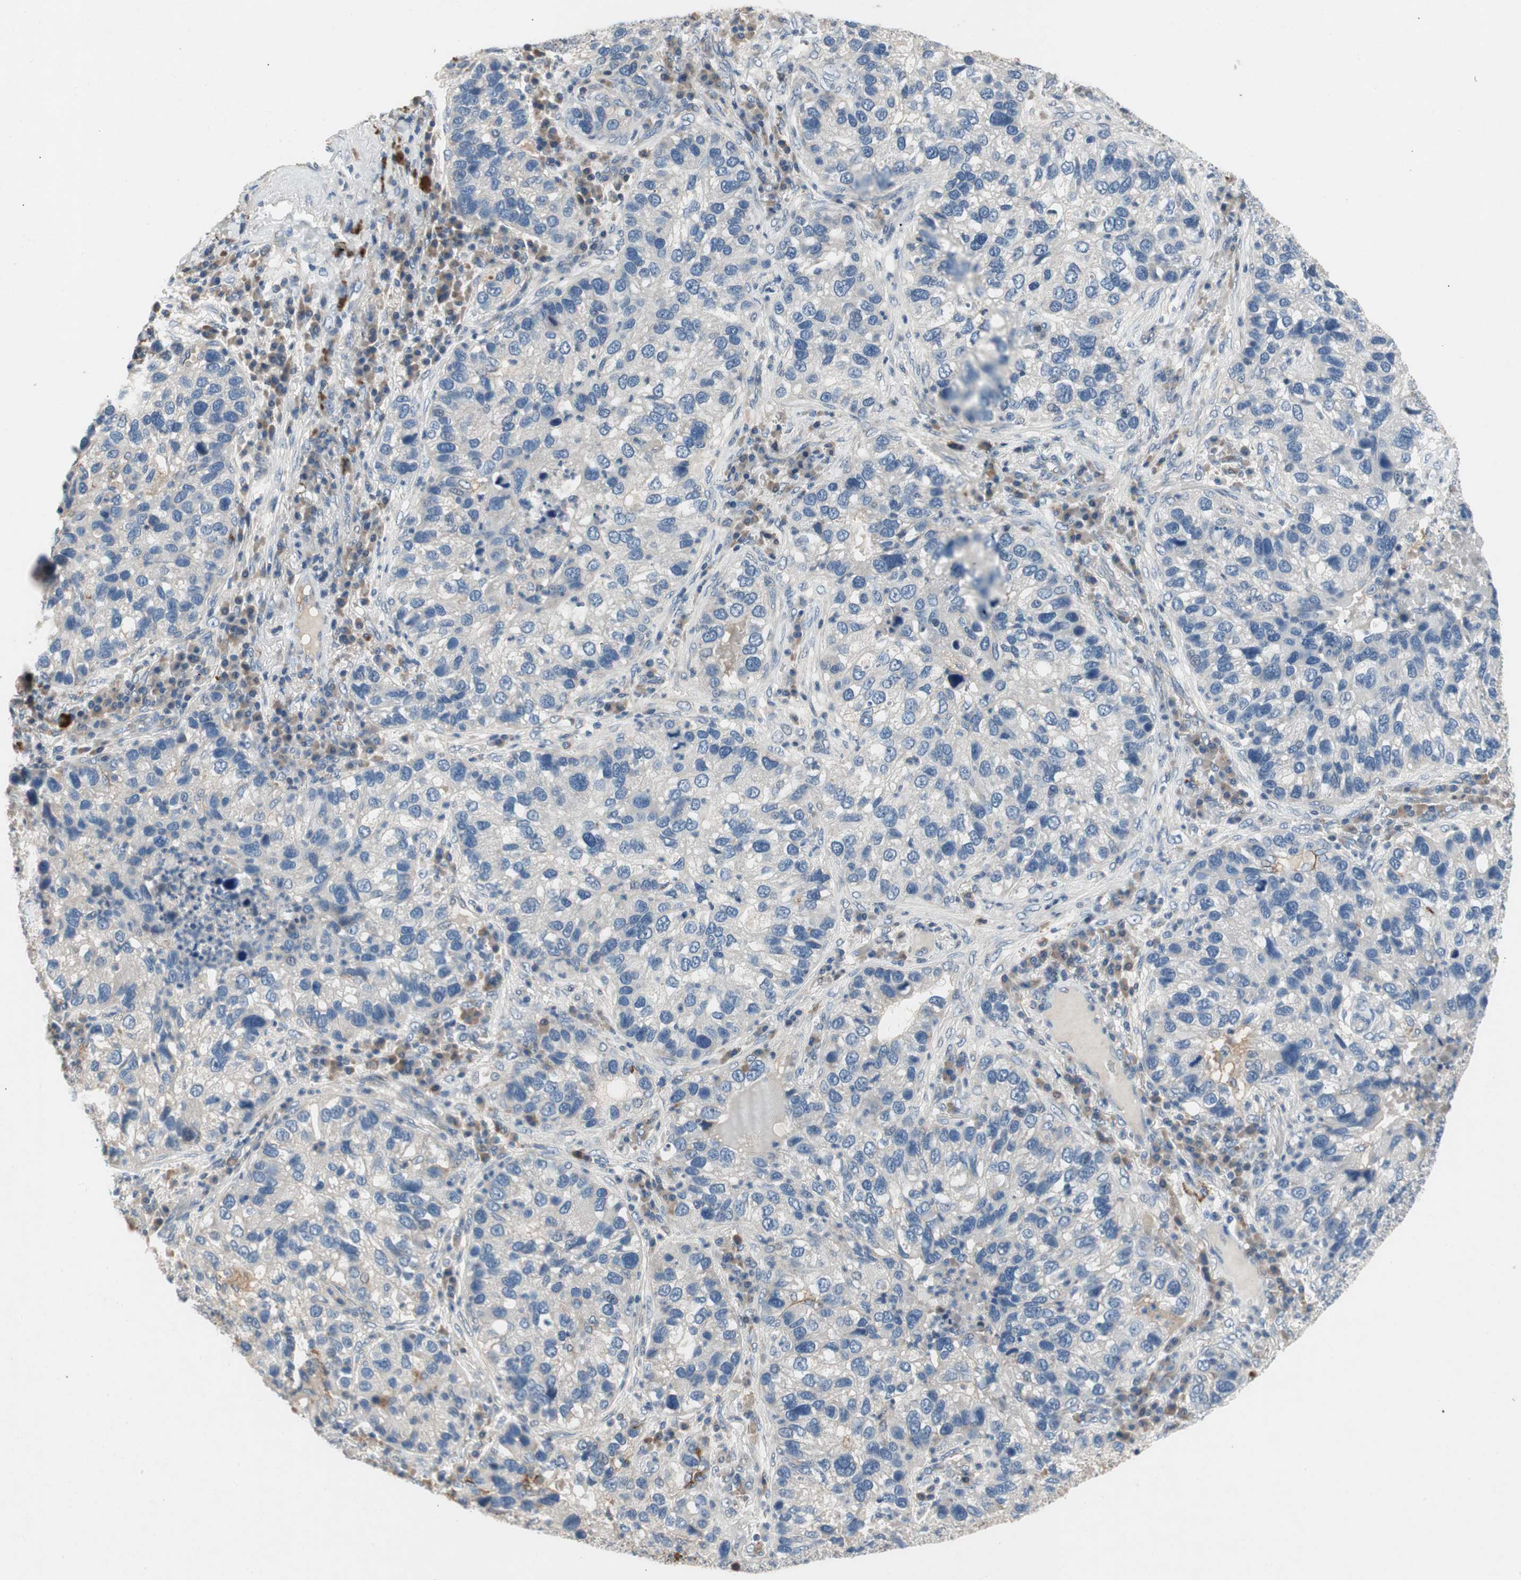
{"staining": {"intensity": "negative", "quantity": "none", "location": "none"}, "tissue": "lung cancer", "cell_type": "Tumor cells", "image_type": "cancer", "snomed": [{"axis": "morphology", "description": "Normal tissue, NOS"}, {"axis": "morphology", "description": "Adenocarcinoma, NOS"}, {"axis": "topography", "description": "Bronchus"}, {"axis": "topography", "description": "Lung"}], "caption": "Immunohistochemical staining of human lung cancer (adenocarcinoma) demonstrates no significant expression in tumor cells.", "gene": "ALPL", "patient": {"sex": "male", "age": 54}}